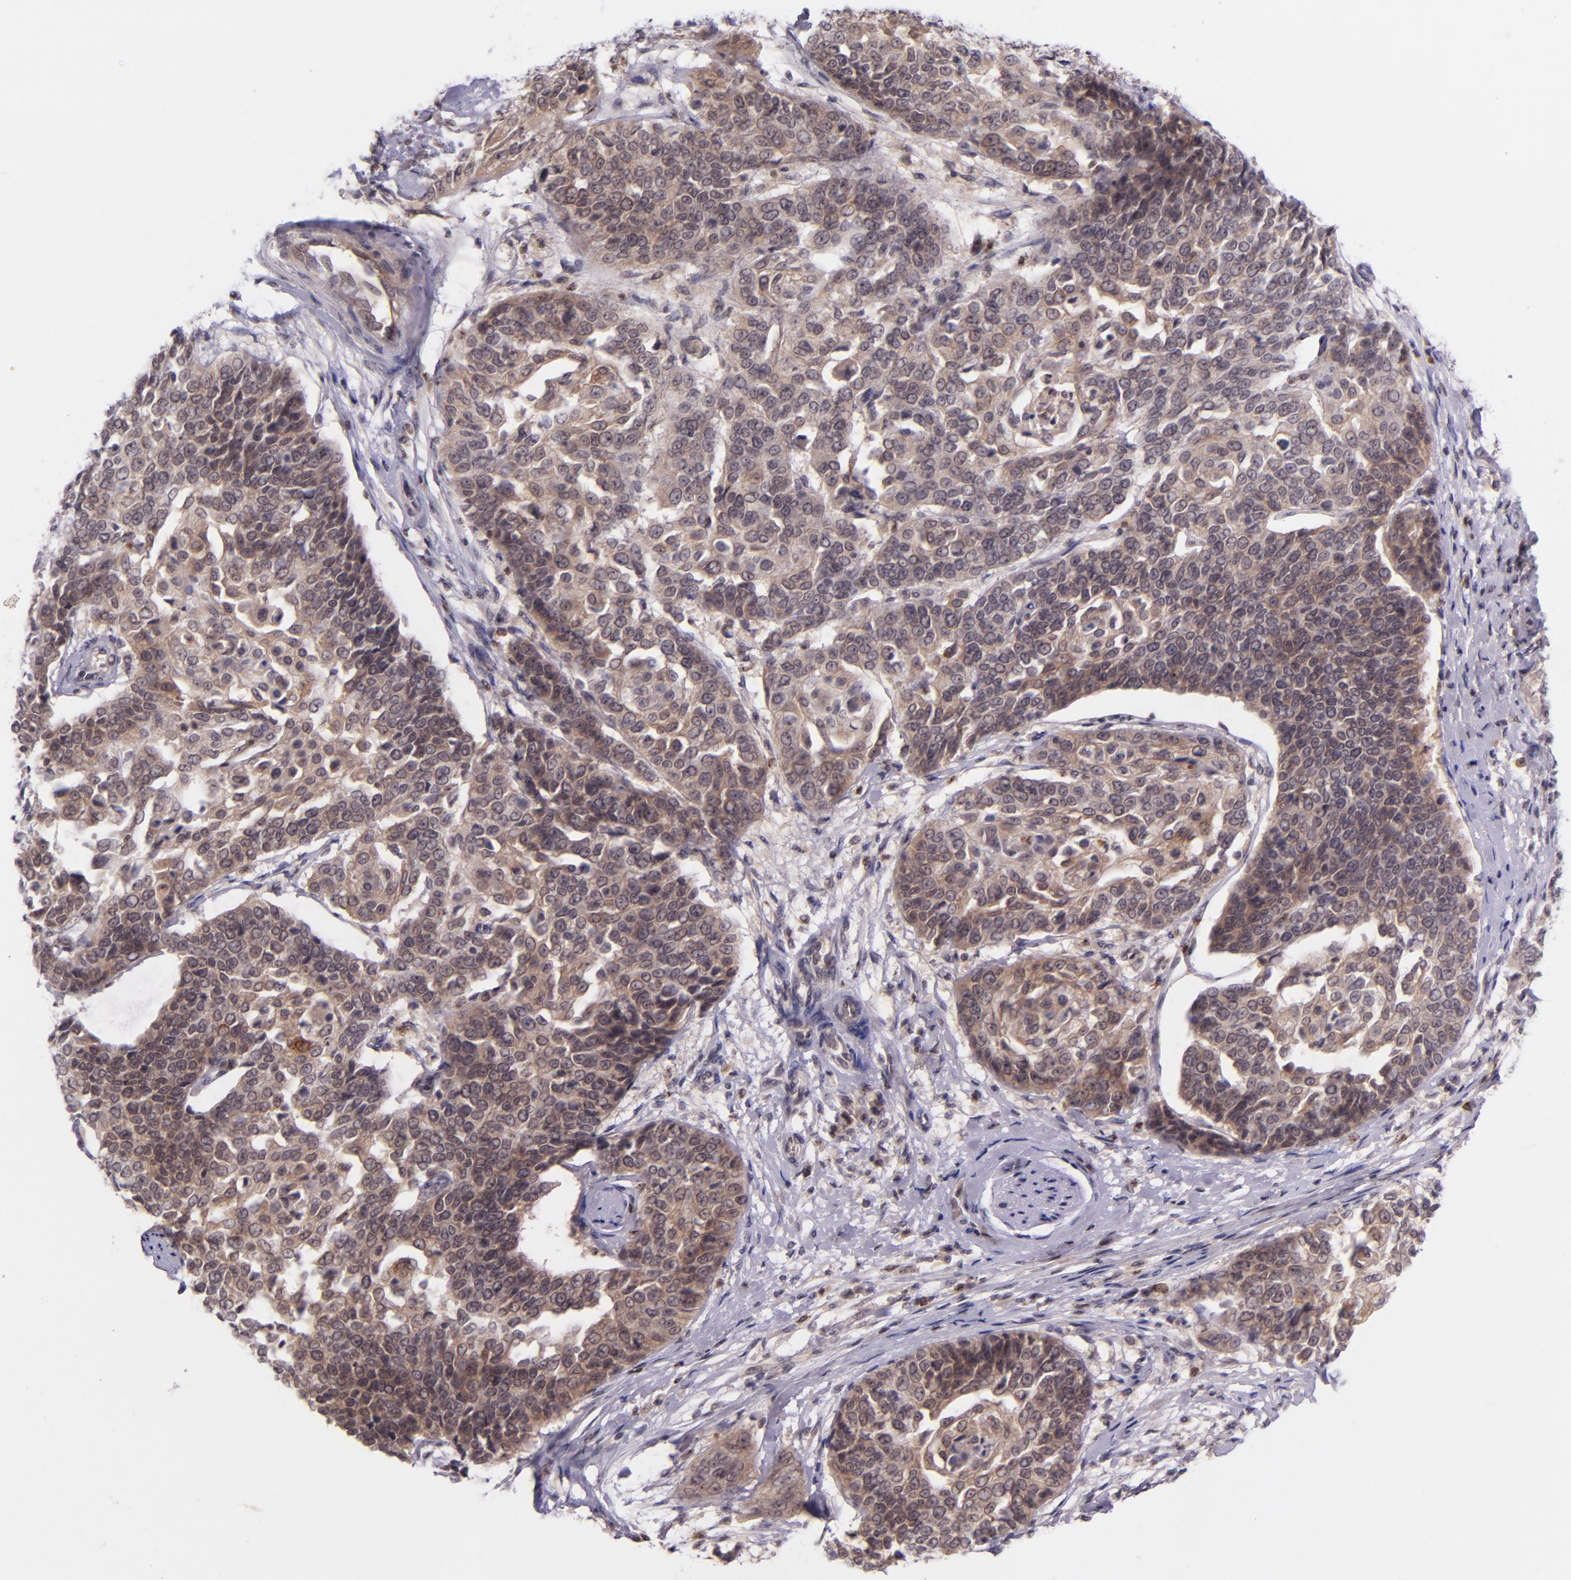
{"staining": {"intensity": "moderate", "quantity": "25%-75%", "location": "cytoplasmic/membranous"}, "tissue": "cervical cancer", "cell_type": "Tumor cells", "image_type": "cancer", "snomed": [{"axis": "morphology", "description": "Squamous cell carcinoma, NOS"}, {"axis": "topography", "description": "Cervix"}], "caption": "The photomicrograph reveals staining of cervical cancer (squamous cell carcinoma), revealing moderate cytoplasmic/membranous protein expression (brown color) within tumor cells.", "gene": "SELL", "patient": {"sex": "female", "age": 64}}